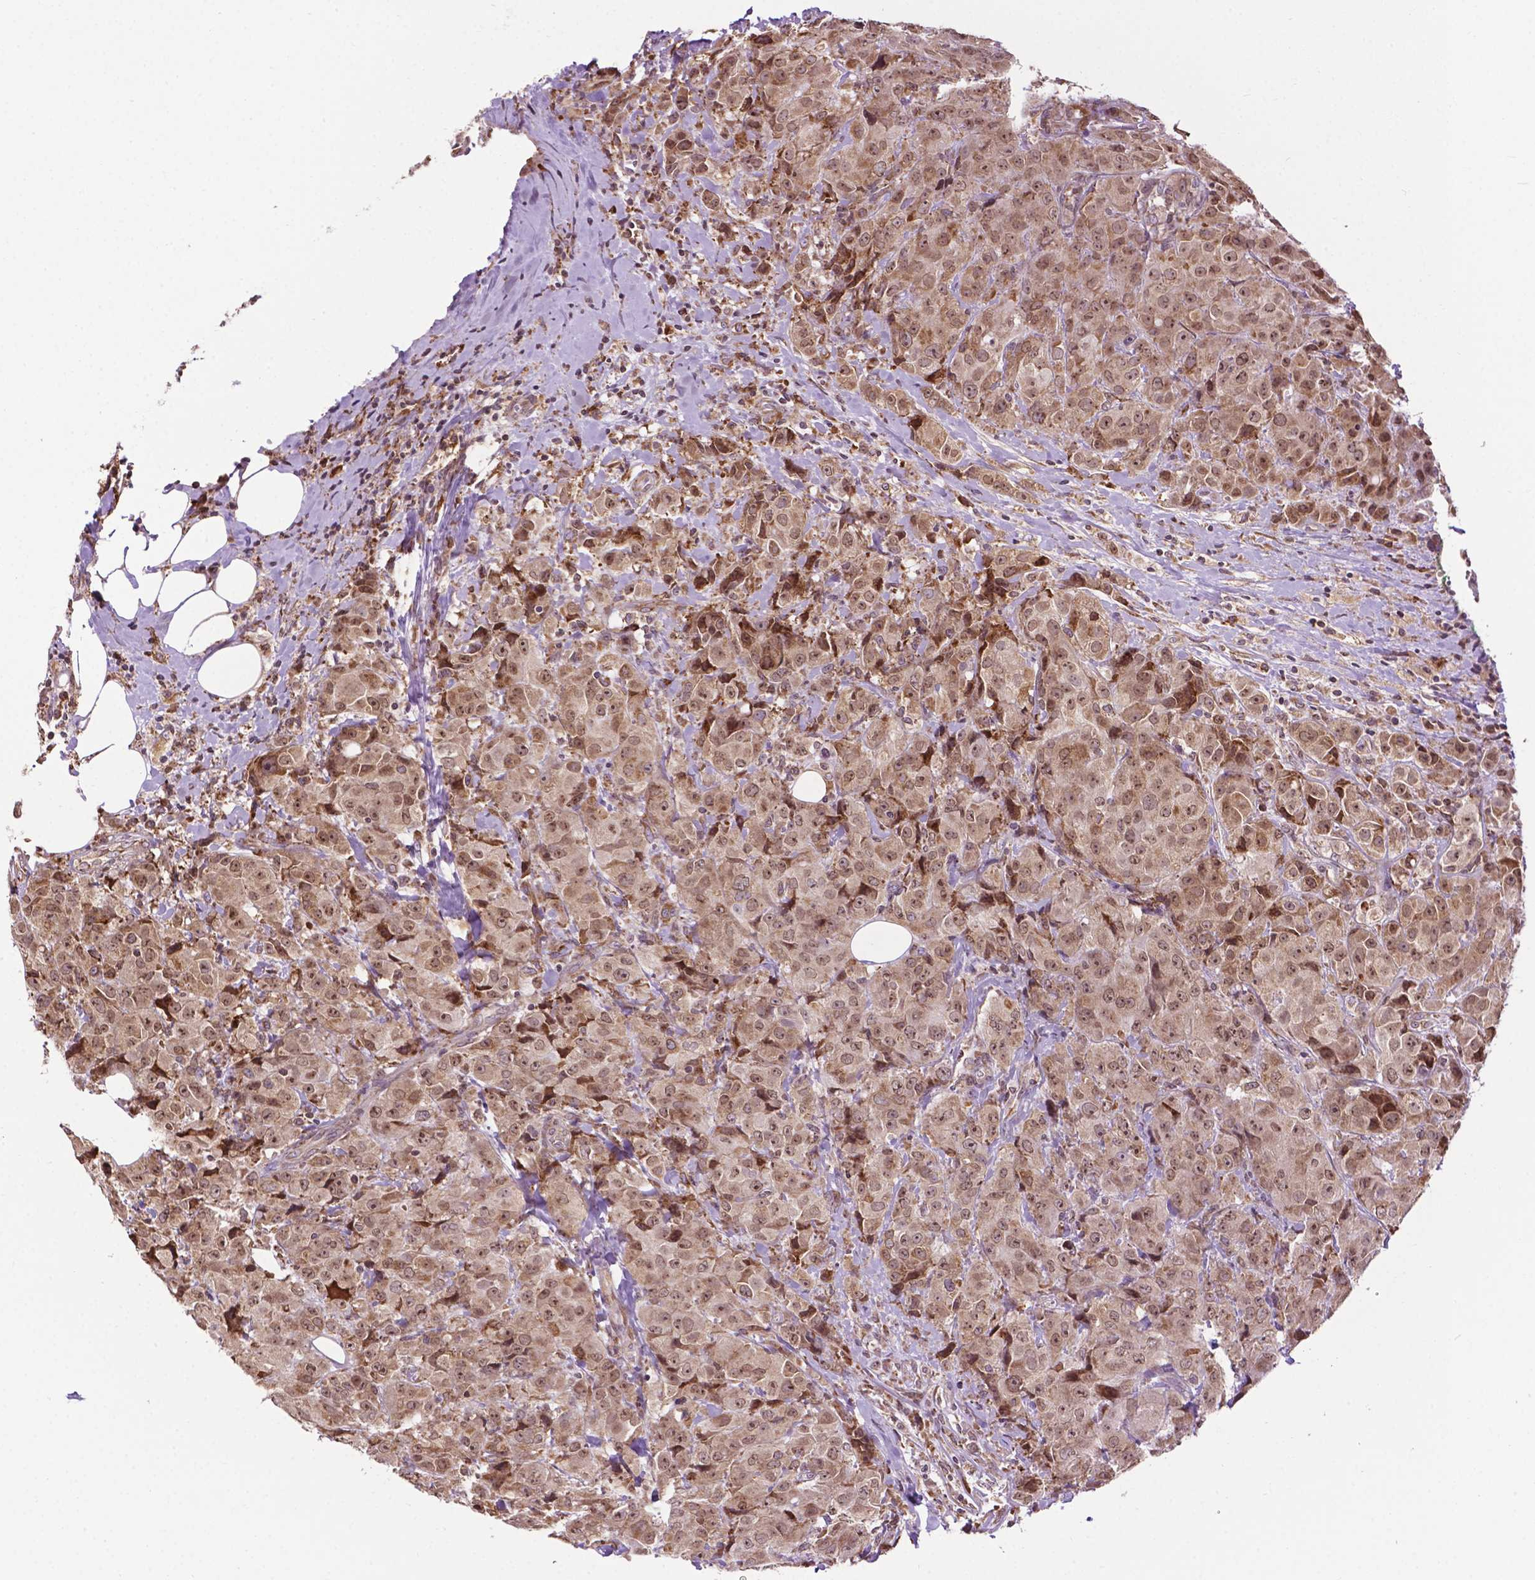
{"staining": {"intensity": "moderate", "quantity": ">75%", "location": "cytoplasmic/membranous,nuclear"}, "tissue": "breast cancer", "cell_type": "Tumor cells", "image_type": "cancer", "snomed": [{"axis": "morphology", "description": "Normal tissue, NOS"}, {"axis": "morphology", "description": "Duct carcinoma"}, {"axis": "topography", "description": "Breast"}], "caption": "Immunohistochemistry (IHC) (DAB) staining of human breast intraductal carcinoma displays moderate cytoplasmic/membranous and nuclear protein positivity in approximately >75% of tumor cells. Nuclei are stained in blue.", "gene": "GANAB", "patient": {"sex": "female", "age": 43}}